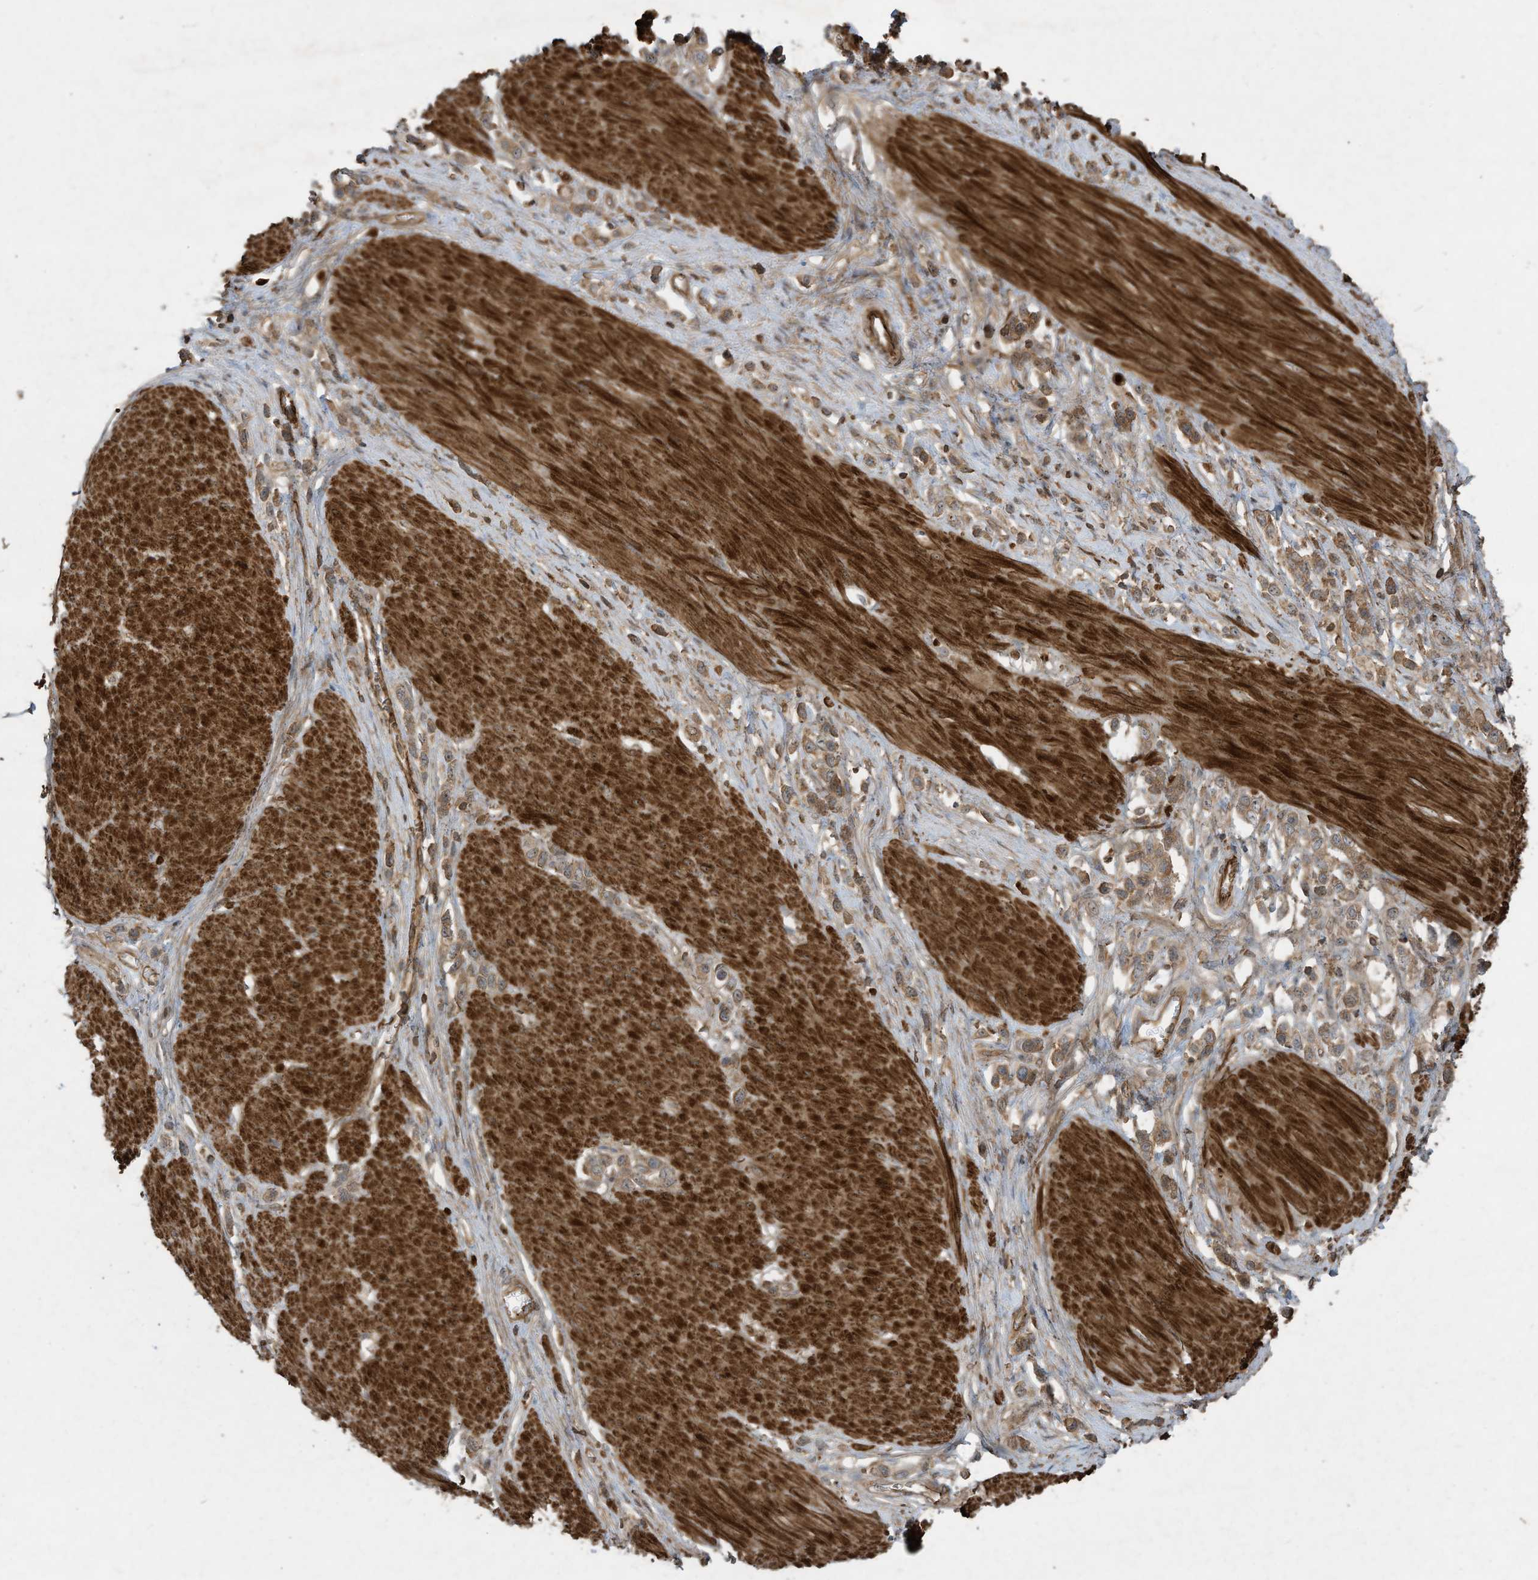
{"staining": {"intensity": "moderate", "quantity": ">75%", "location": "cytoplasmic/membranous"}, "tissue": "stomach cancer", "cell_type": "Tumor cells", "image_type": "cancer", "snomed": [{"axis": "morphology", "description": "Adenocarcinoma, NOS"}, {"axis": "topography", "description": "Stomach"}], "caption": "A medium amount of moderate cytoplasmic/membranous expression is present in approximately >75% of tumor cells in adenocarcinoma (stomach) tissue.", "gene": "DDIT4", "patient": {"sex": "female", "age": 65}}